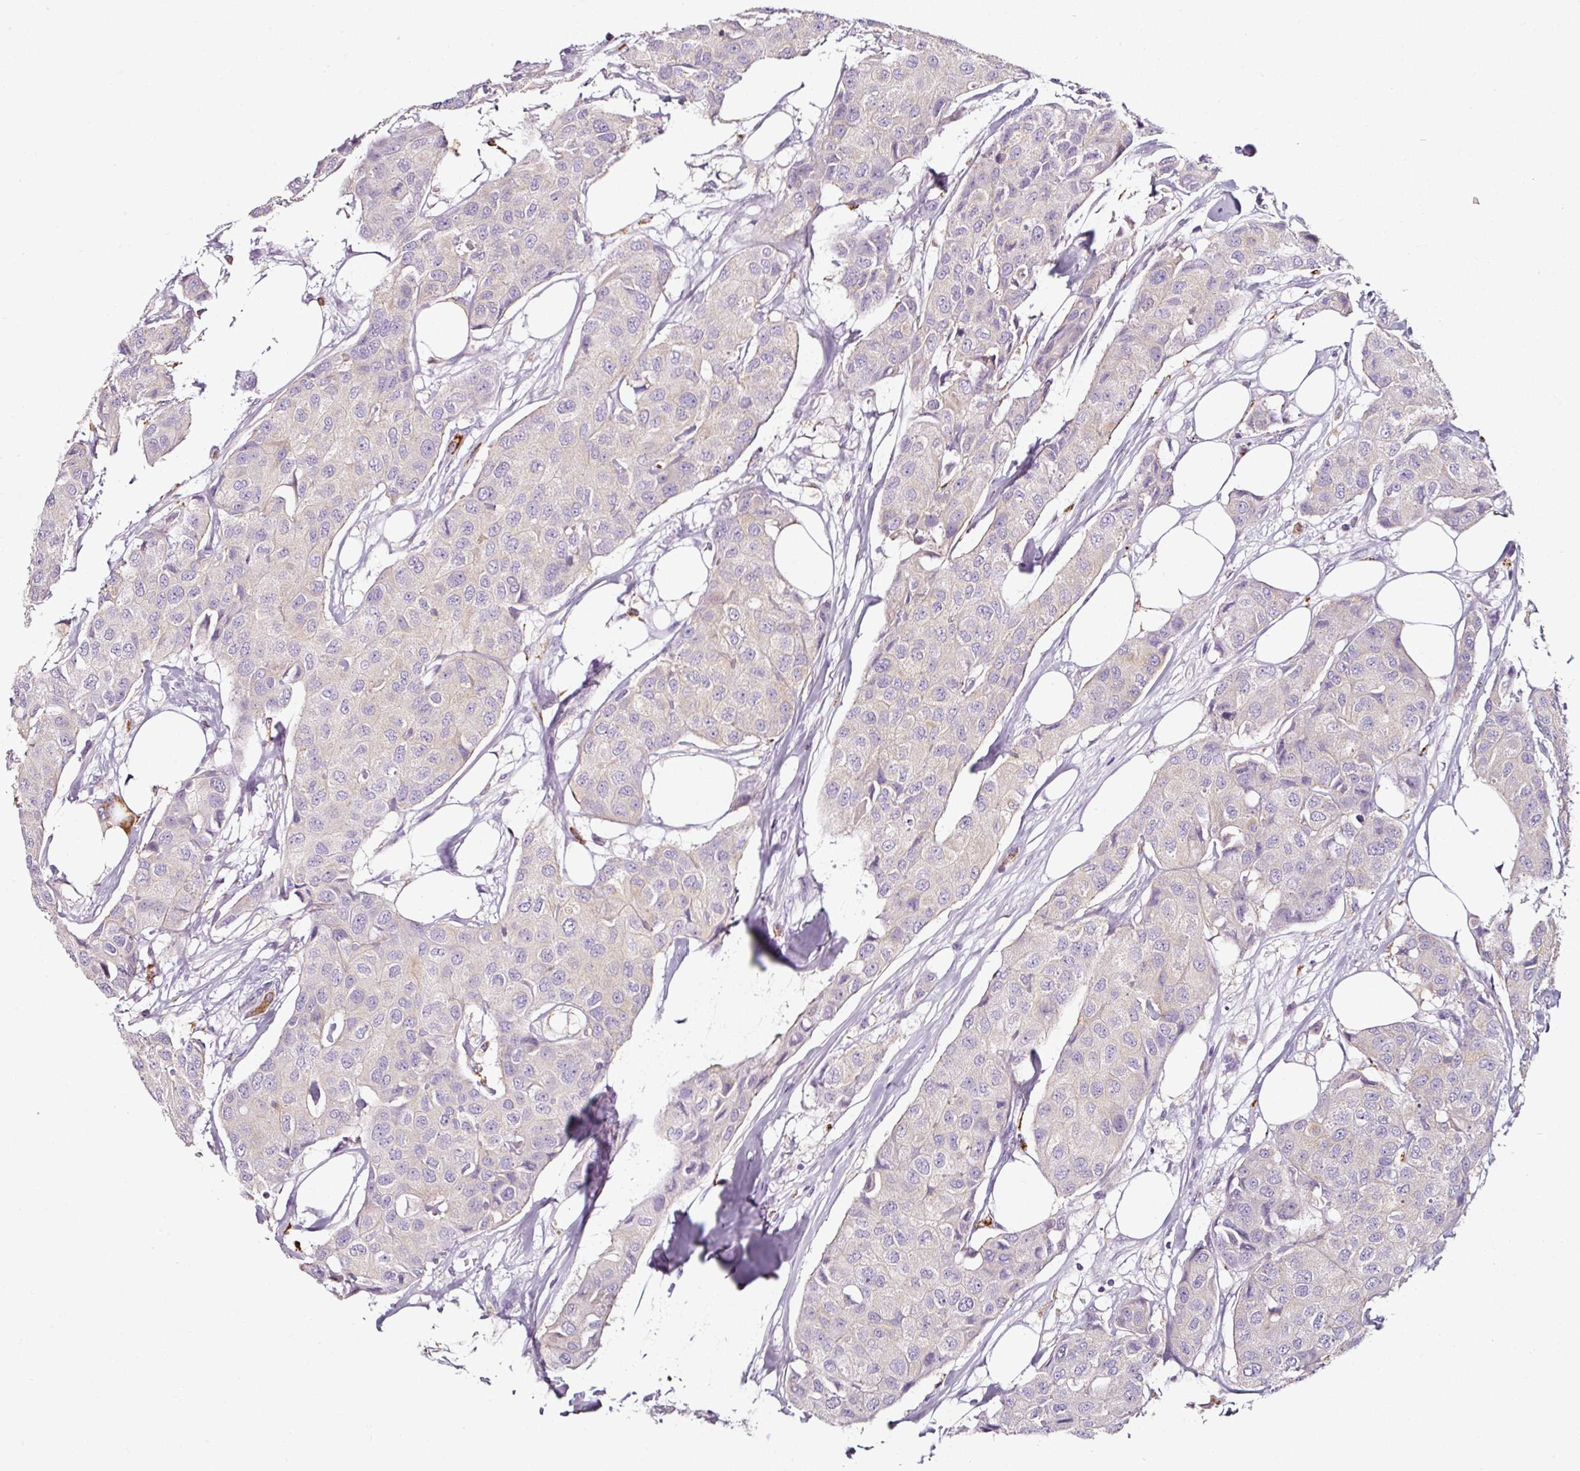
{"staining": {"intensity": "negative", "quantity": "none", "location": "none"}, "tissue": "breast cancer", "cell_type": "Tumor cells", "image_type": "cancer", "snomed": [{"axis": "morphology", "description": "Duct carcinoma"}, {"axis": "topography", "description": "Breast"}], "caption": "High power microscopy histopathology image of an immunohistochemistry (IHC) micrograph of infiltrating ductal carcinoma (breast), revealing no significant staining in tumor cells.", "gene": "CAP2", "patient": {"sex": "female", "age": 80}}